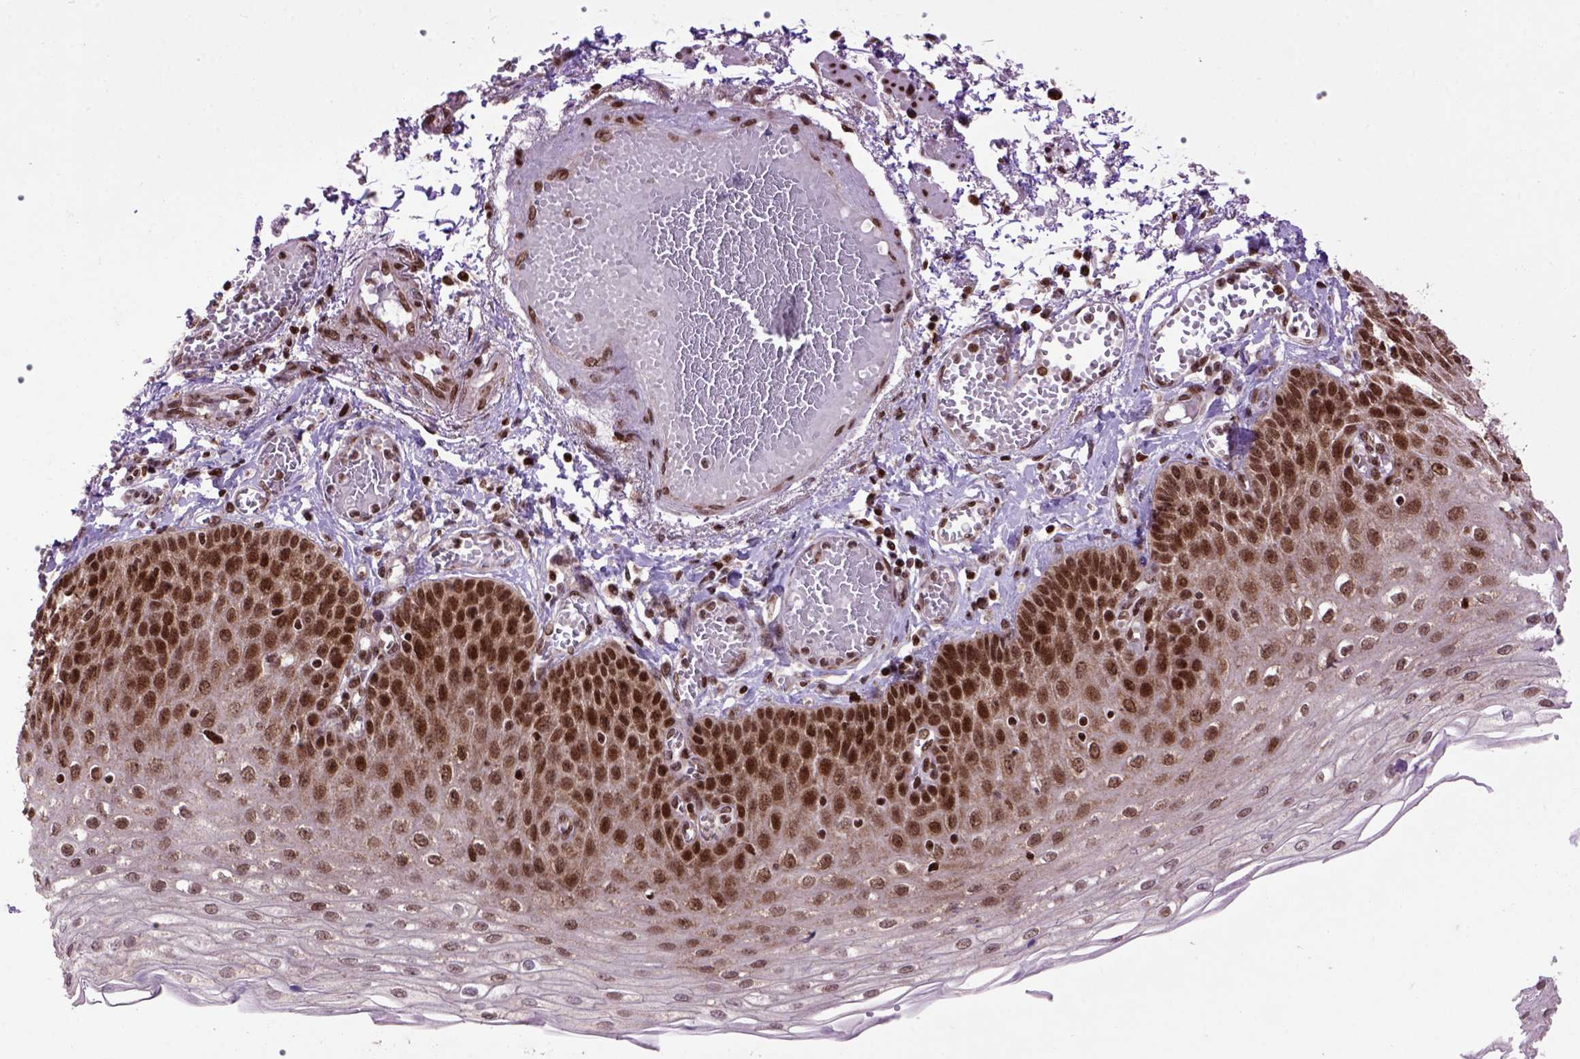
{"staining": {"intensity": "strong", "quantity": ">75%", "location": "nuclear"}, "tissue": "esophagus", "cell_type": "Squamous epithelial cells", "image_type": "normal", "snomed": [{"axis": "morphology", "description": "Normal tissue, NOS"}, {"axis": "morphology", "description": "Adenocarcinoma, NOS"}, {"axis": "topography", "description": "Esophagus"}], "caption": "Esophagus stained for a protein (brown) demonstrates strong nuclear positive positivity in about >75% of squamous epithelial cells.", "gene": "CELF1", "patient": {"sex": "male", "age": 81}}